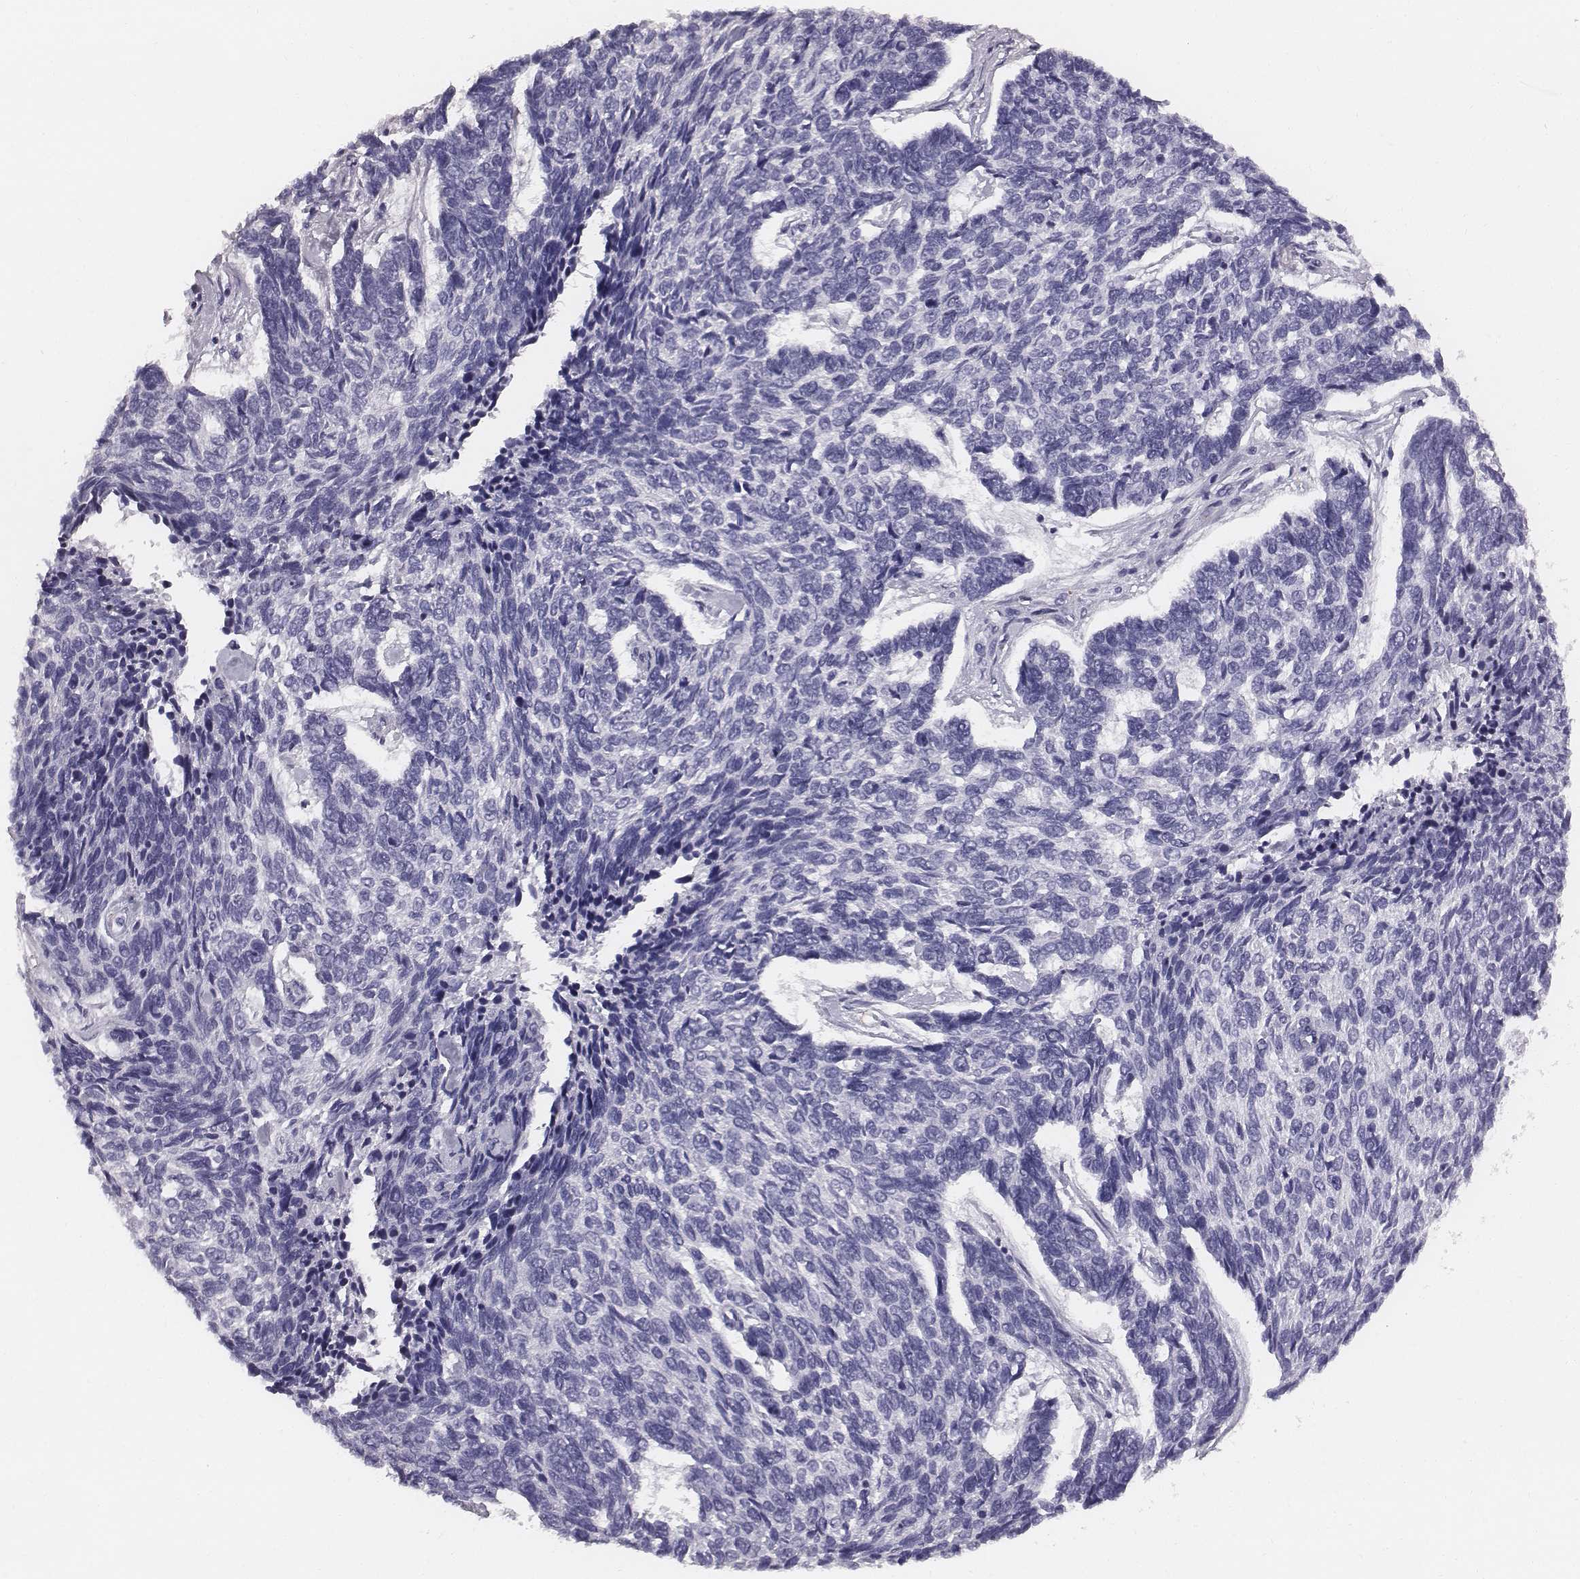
{"staining": {"intensity": "negative", "quantity": "none", "location": "none"}, "tissue": "skin cancer", "cell_type": "Tumor cells", "image_type": "cancer", "snomed": [{"axis": "morphology", "description": "Basal cell carcinoma"}, {"axis": "topography", "description": "Skin"}], "caption": "High power microscopy image of an immunohistochemistry photomicrograph of skin cancer (basal cell carcinoma), revealing no significant staining in tumor cells.", "gene": "HBZ", "patient": {"sex": "female", "age": 65}}